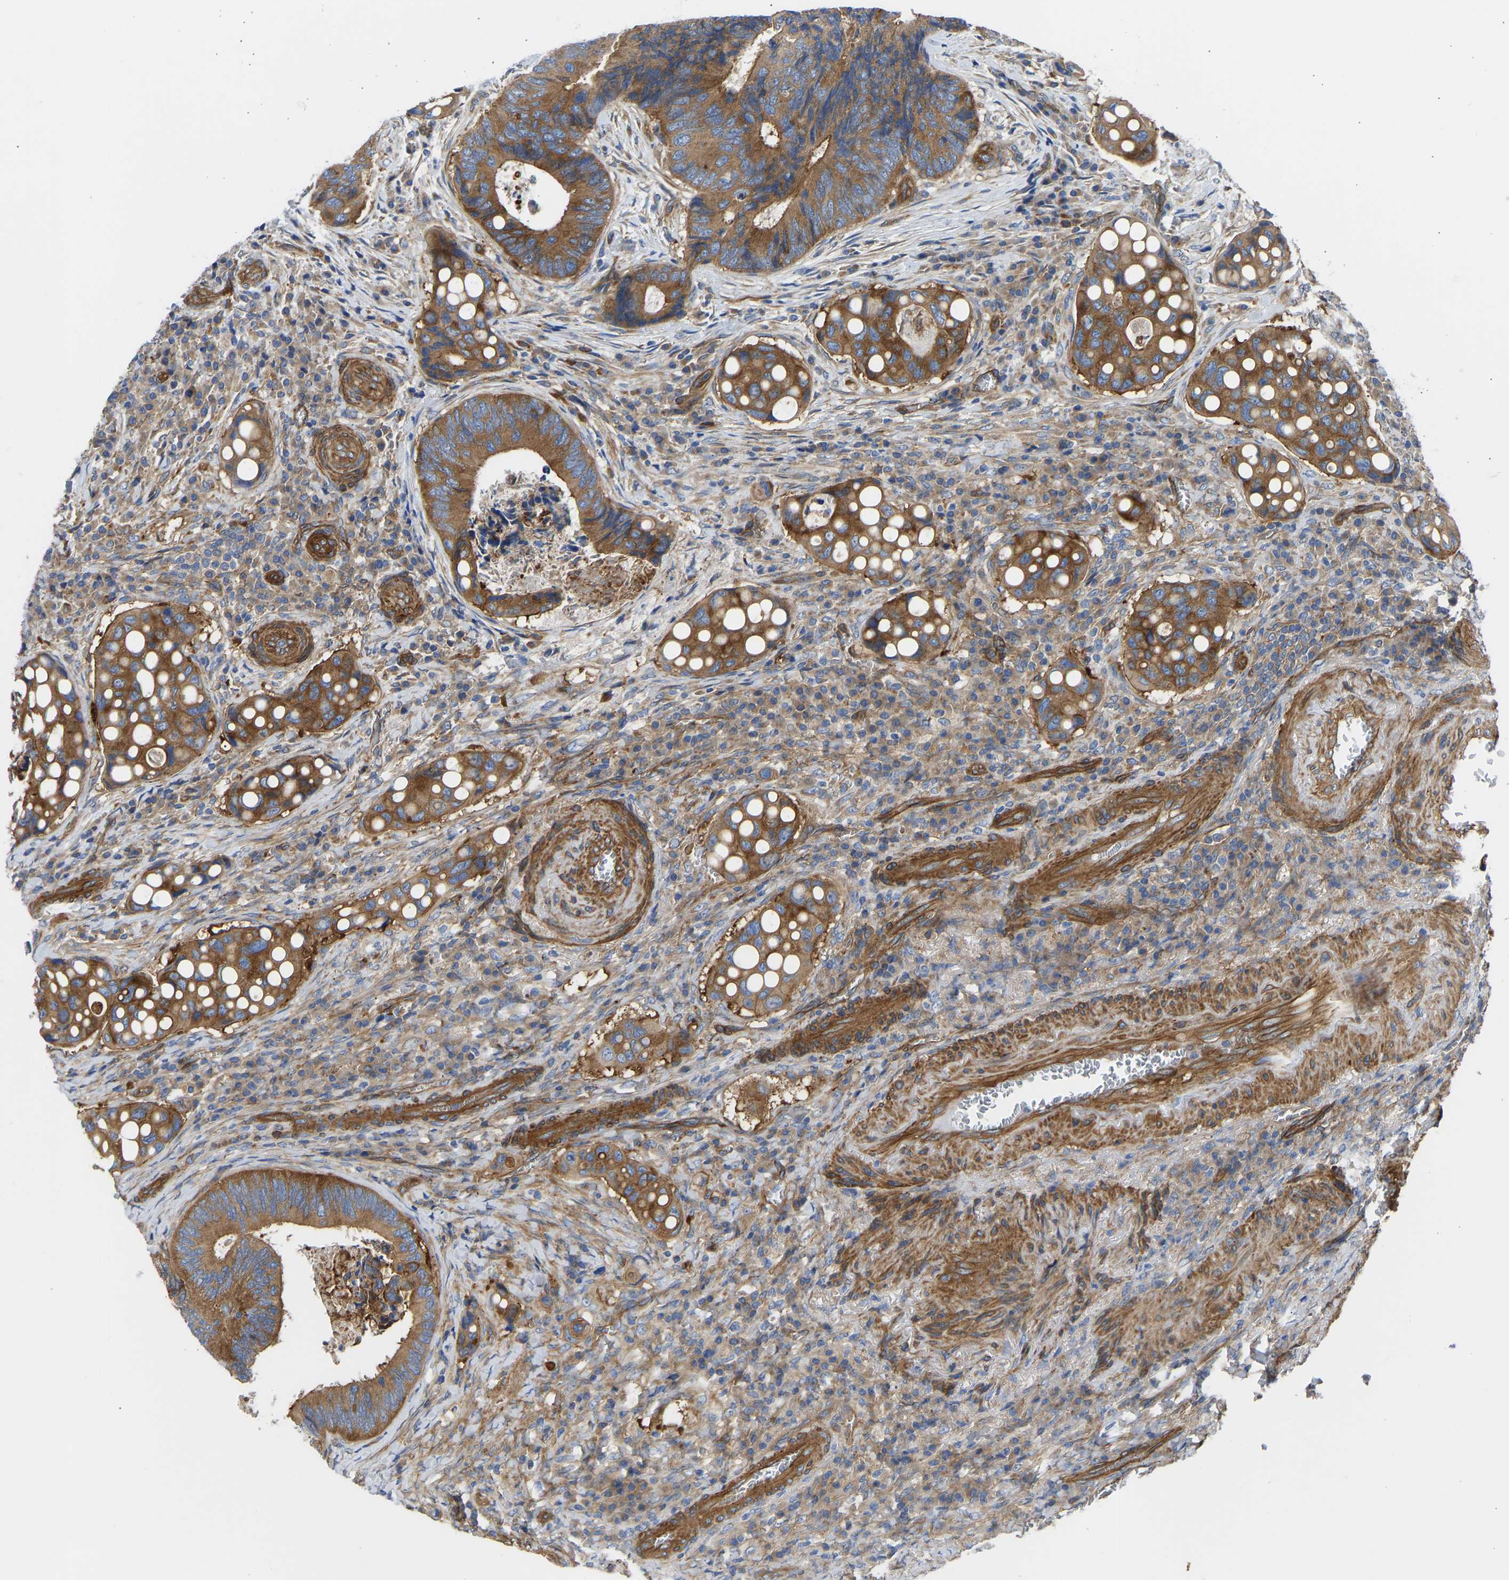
{"staining": {"intensity": "moderate", "quantity": ">75%", "location": "cytoplasmic/membranous"}, "tissue": "colorectal cancer", "cell_type": "Tumor cells", "image_type": "cancer", "snomed": [{"axis": "morphology", "description": "Inflammation, NOS"}, {"axis": "morphology", "description": "Adenocarcinoma, NOS"}, {"axis": "topography", "description": "Colon"}], "caption": "The micrograph shows a brown stain indicating the presence of a protein in the cytoplasmic/membranous of tumor cells in colorectal adenocarcinoma.", "gene": "MYO1C", "patient": {"sex": "male", "age": 72}}